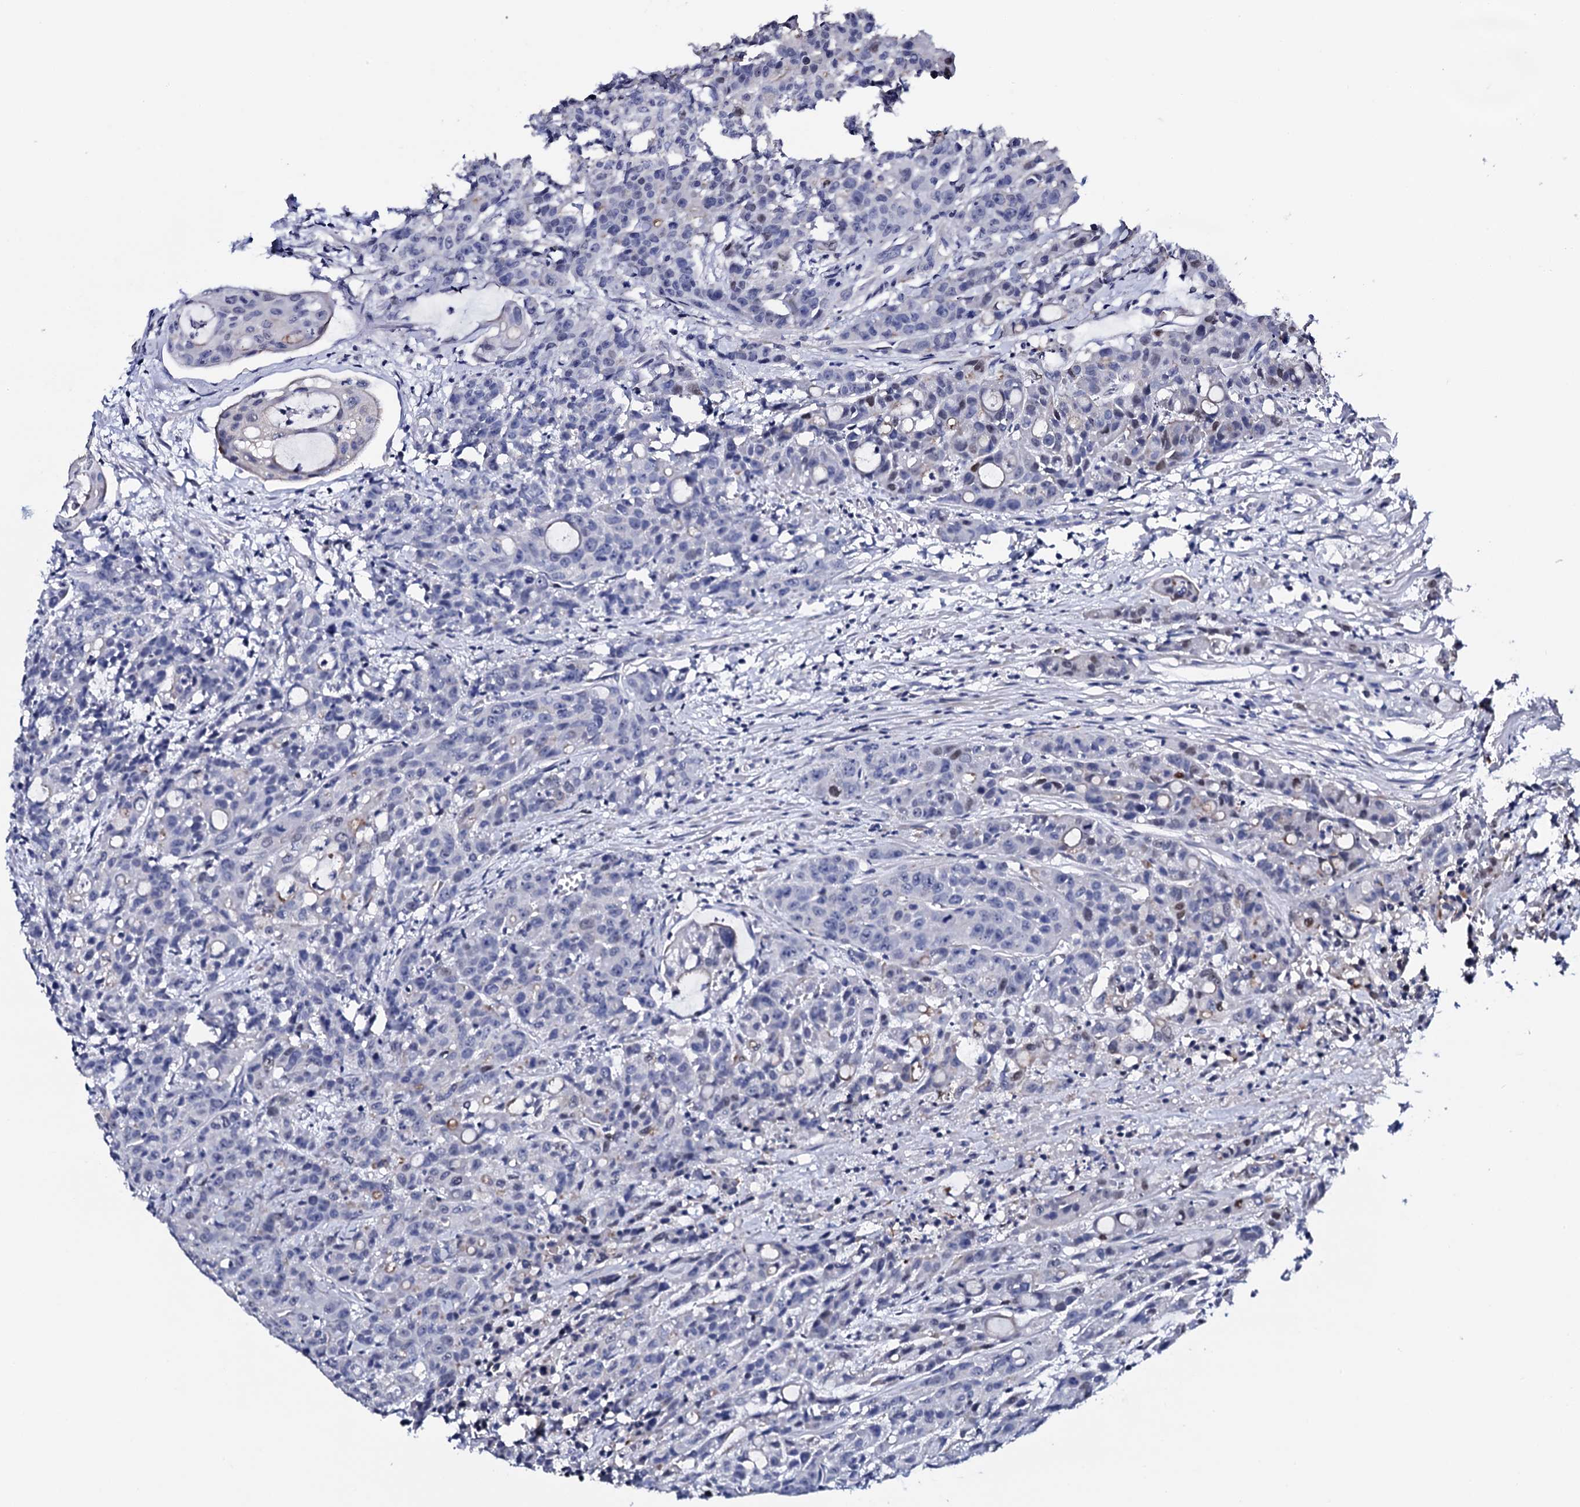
{"staining": {"intensity": "negative", "quantity": "none", "location": "none"}, "tissue": "colorectal cancer", "cell_type": "Tumor cells", "image_type": "cancer", "snomed": [{"axis": "morphology", "description": "Adenocarcinoma, NOS"}, {"axis": "topography", "description": "Colon"}], "caption": "Immunohistochemical staining of human colorectal cancer displays no significant positivity in tumor cells.", "gene": "NPM2", "patient": {"sex": "male", "age": 62}}